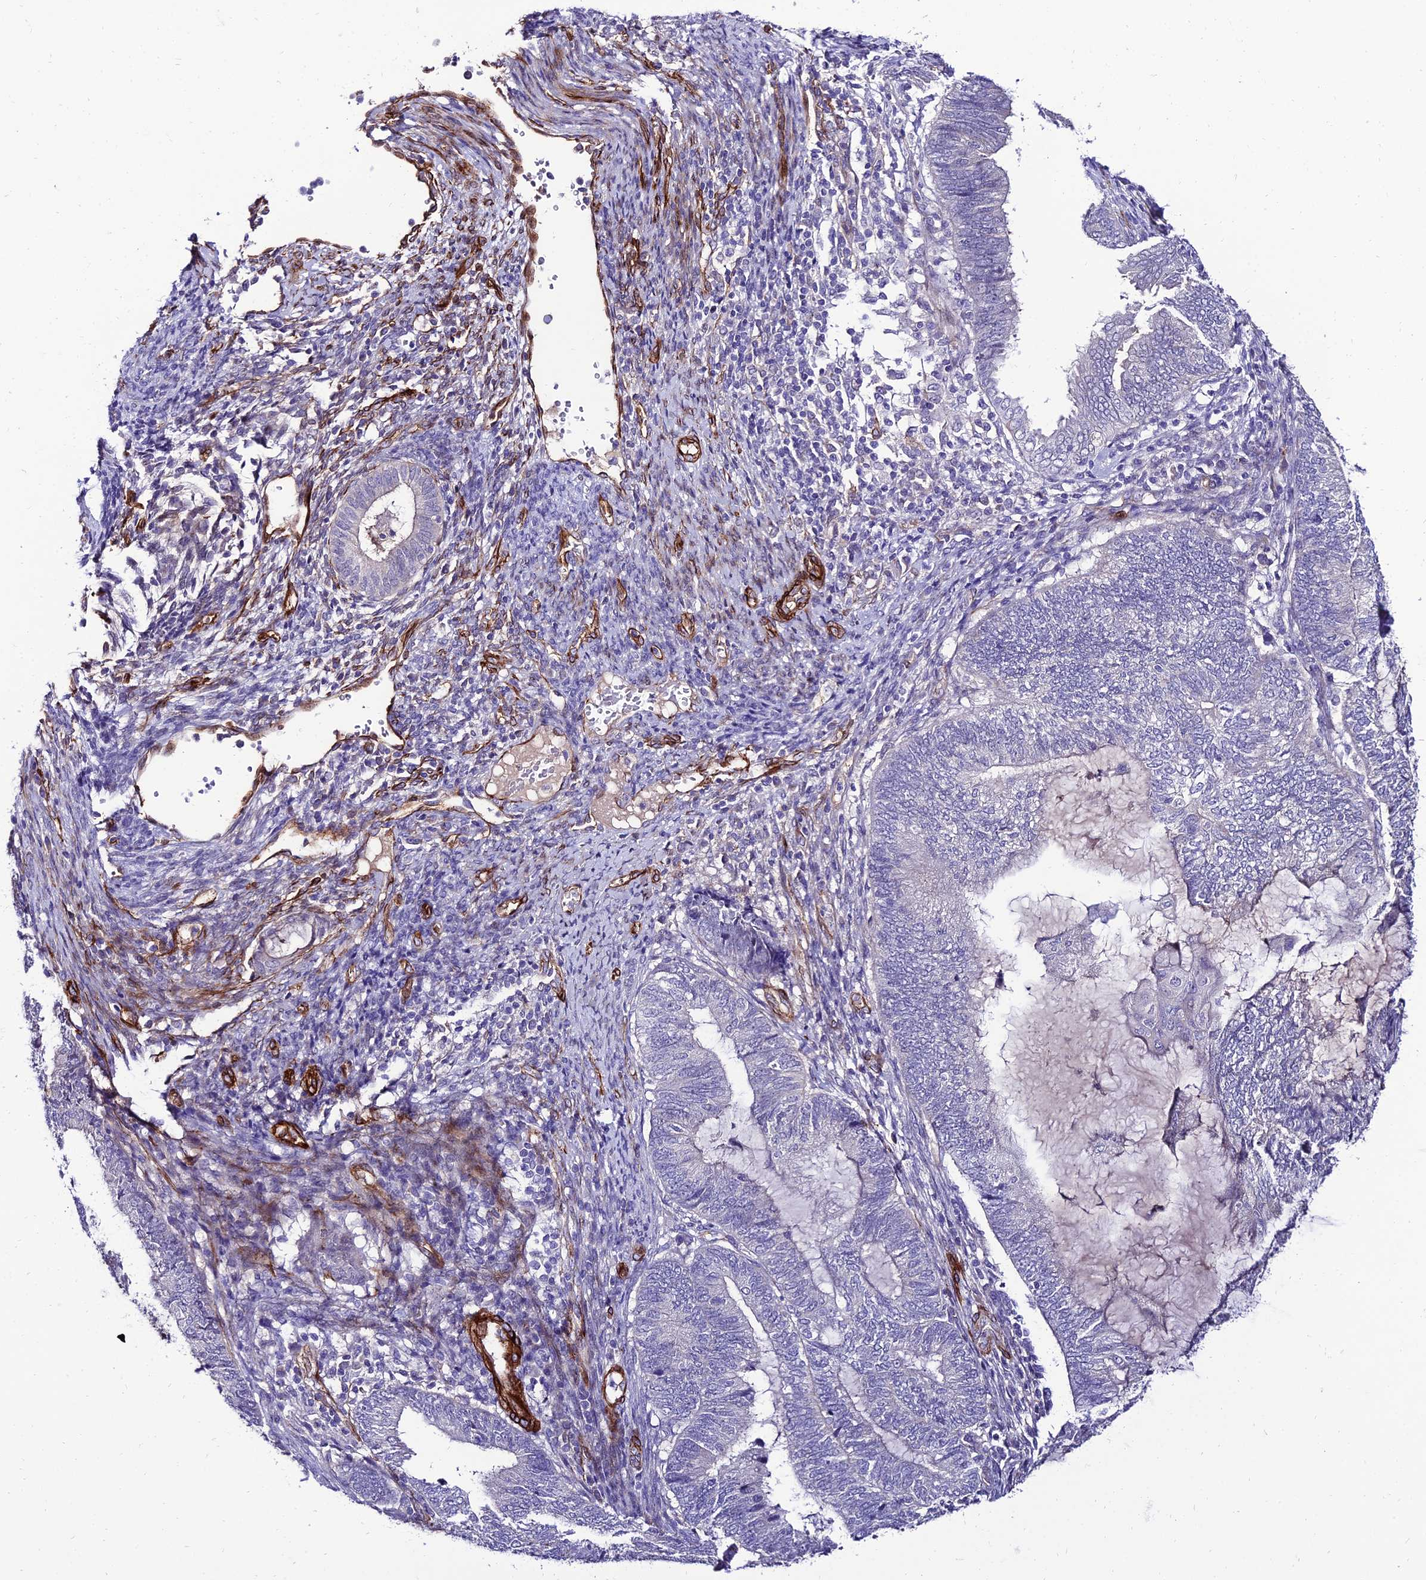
{"staining": {"intensity": "negative", "quantity": "none", "location": "none"}, "tissue": "endometrial cancer", "cell_type": "Tumor cells", "image_type": "cancer", "snomed": [{"axis": "morphology", "description": "Adenocarcinoma, NOS"}, {"axis": "topography", "description": "Uterus"}, {"axis": "topography", "description": "Endometrium"}], "caption": "DAB immunohistochemical staining of human endometrial cancer exhibits no significant staining in tumor cells.", "gene": "ALDH3B2", "patient": {"sex": "female", "age": 70}}